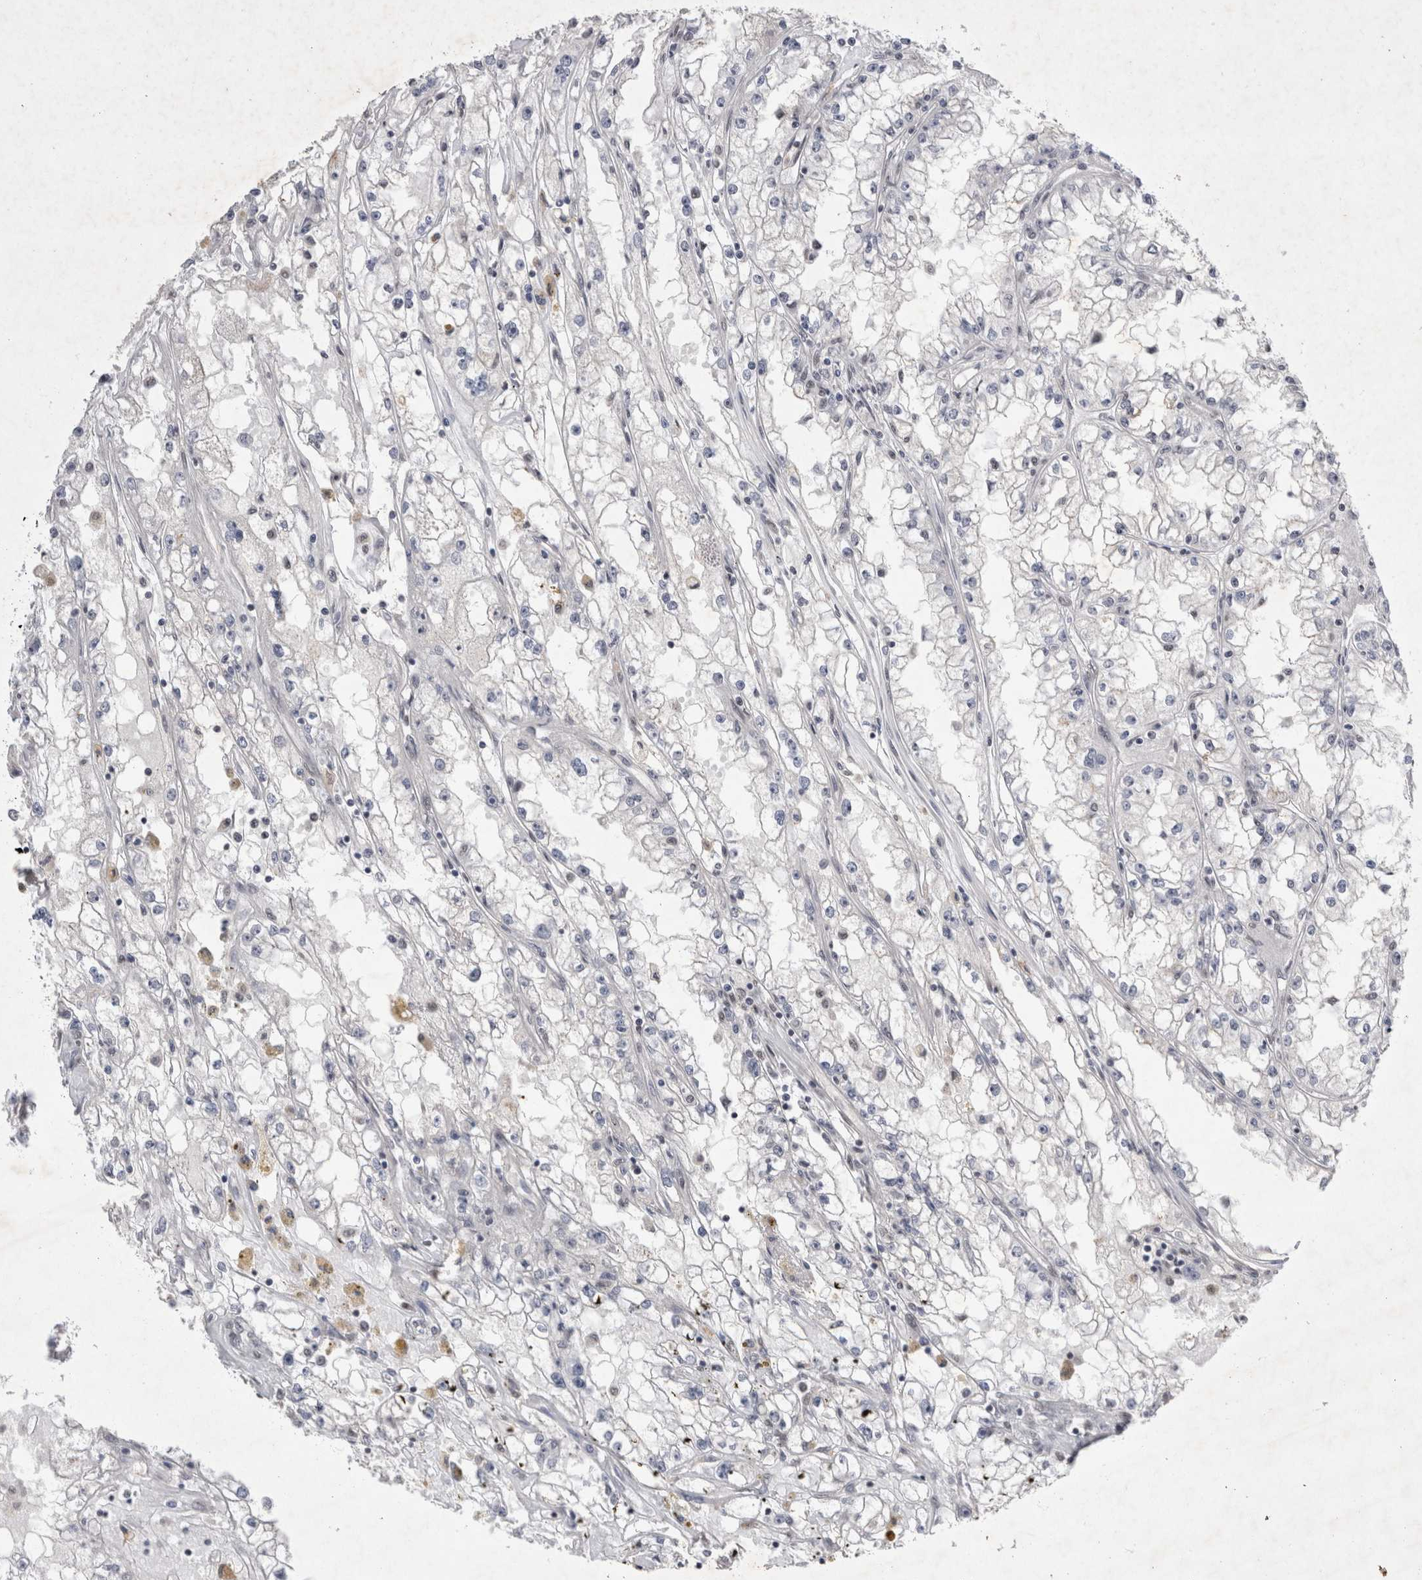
{"staining": {"intensity": "negative", "quantity": "none", "location": "none"}, "tissue": "renal cancer", "cell_type": "Tumor cells", "image_type": "cancer", "snomed": [{"axis": "morphology", "description": "Adenocarcinoma, NOS"}, {"axis": "topography", "description": "Kidney"}], "caption": "Image shows no significant protein positivity in tumor cells of renal adenocarcinoma.", "gene": "RBM6", "patient": {"sex": "male", "age": 56}}